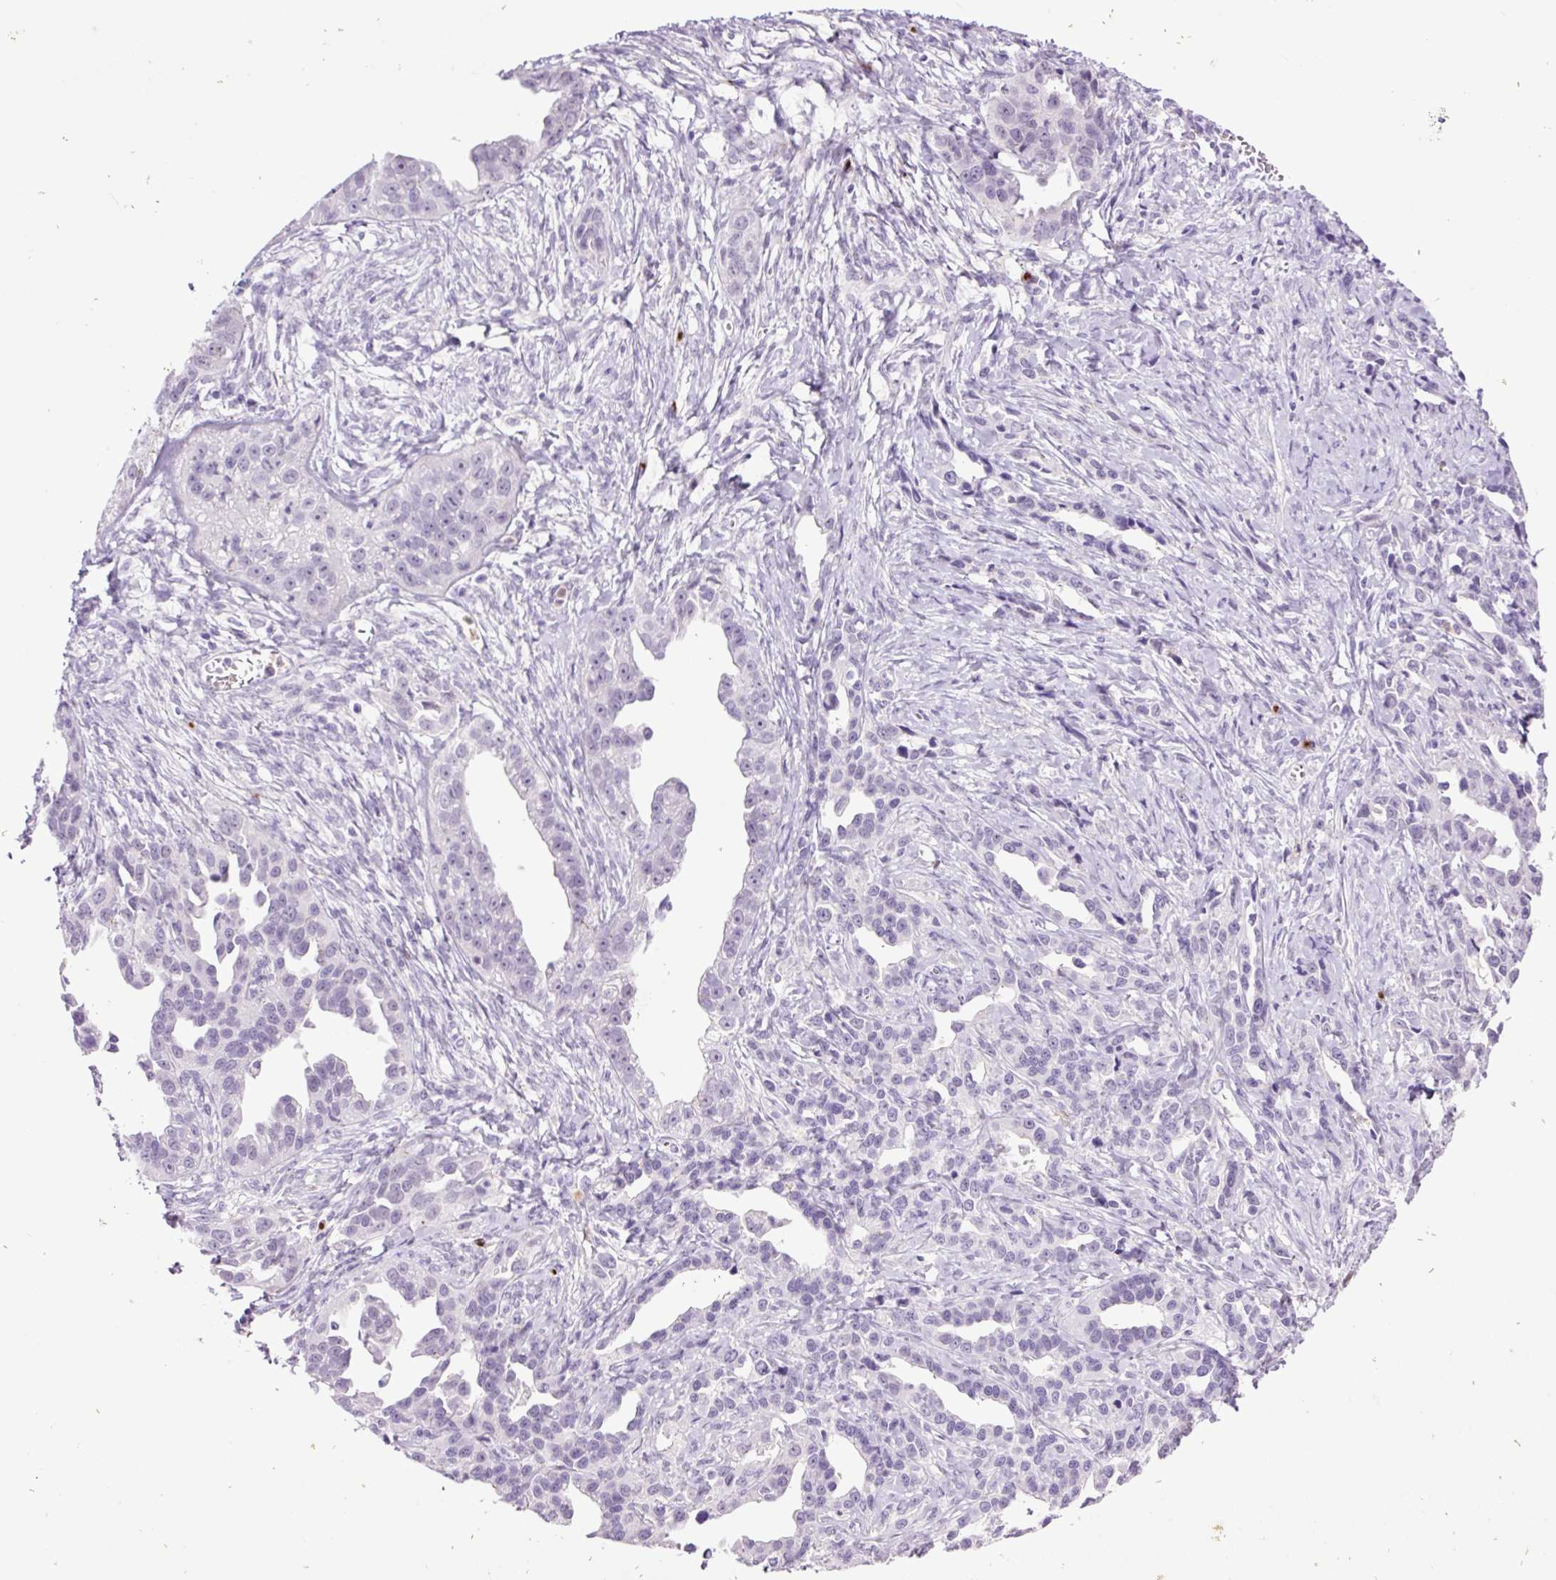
{"staining": {"intensity": "negative", "quantity": "none", "location": "none"}, "tissue": "ovarian cancer", "cell_type": "Tumor cells", "image_type": "cancer", "snomed": [{"axis": "morphology", "description": "Cystadenocarcinoma, serous, NOS"}, {"axis": "topography", "description": "Ovary"}], "caption": "An image of human ovarian cancer (serous cystadenocarcinoma) is negative for staining in tumor cells.", "gene": "MFSD3", "patient": {"sex": "female", "age": 75}}